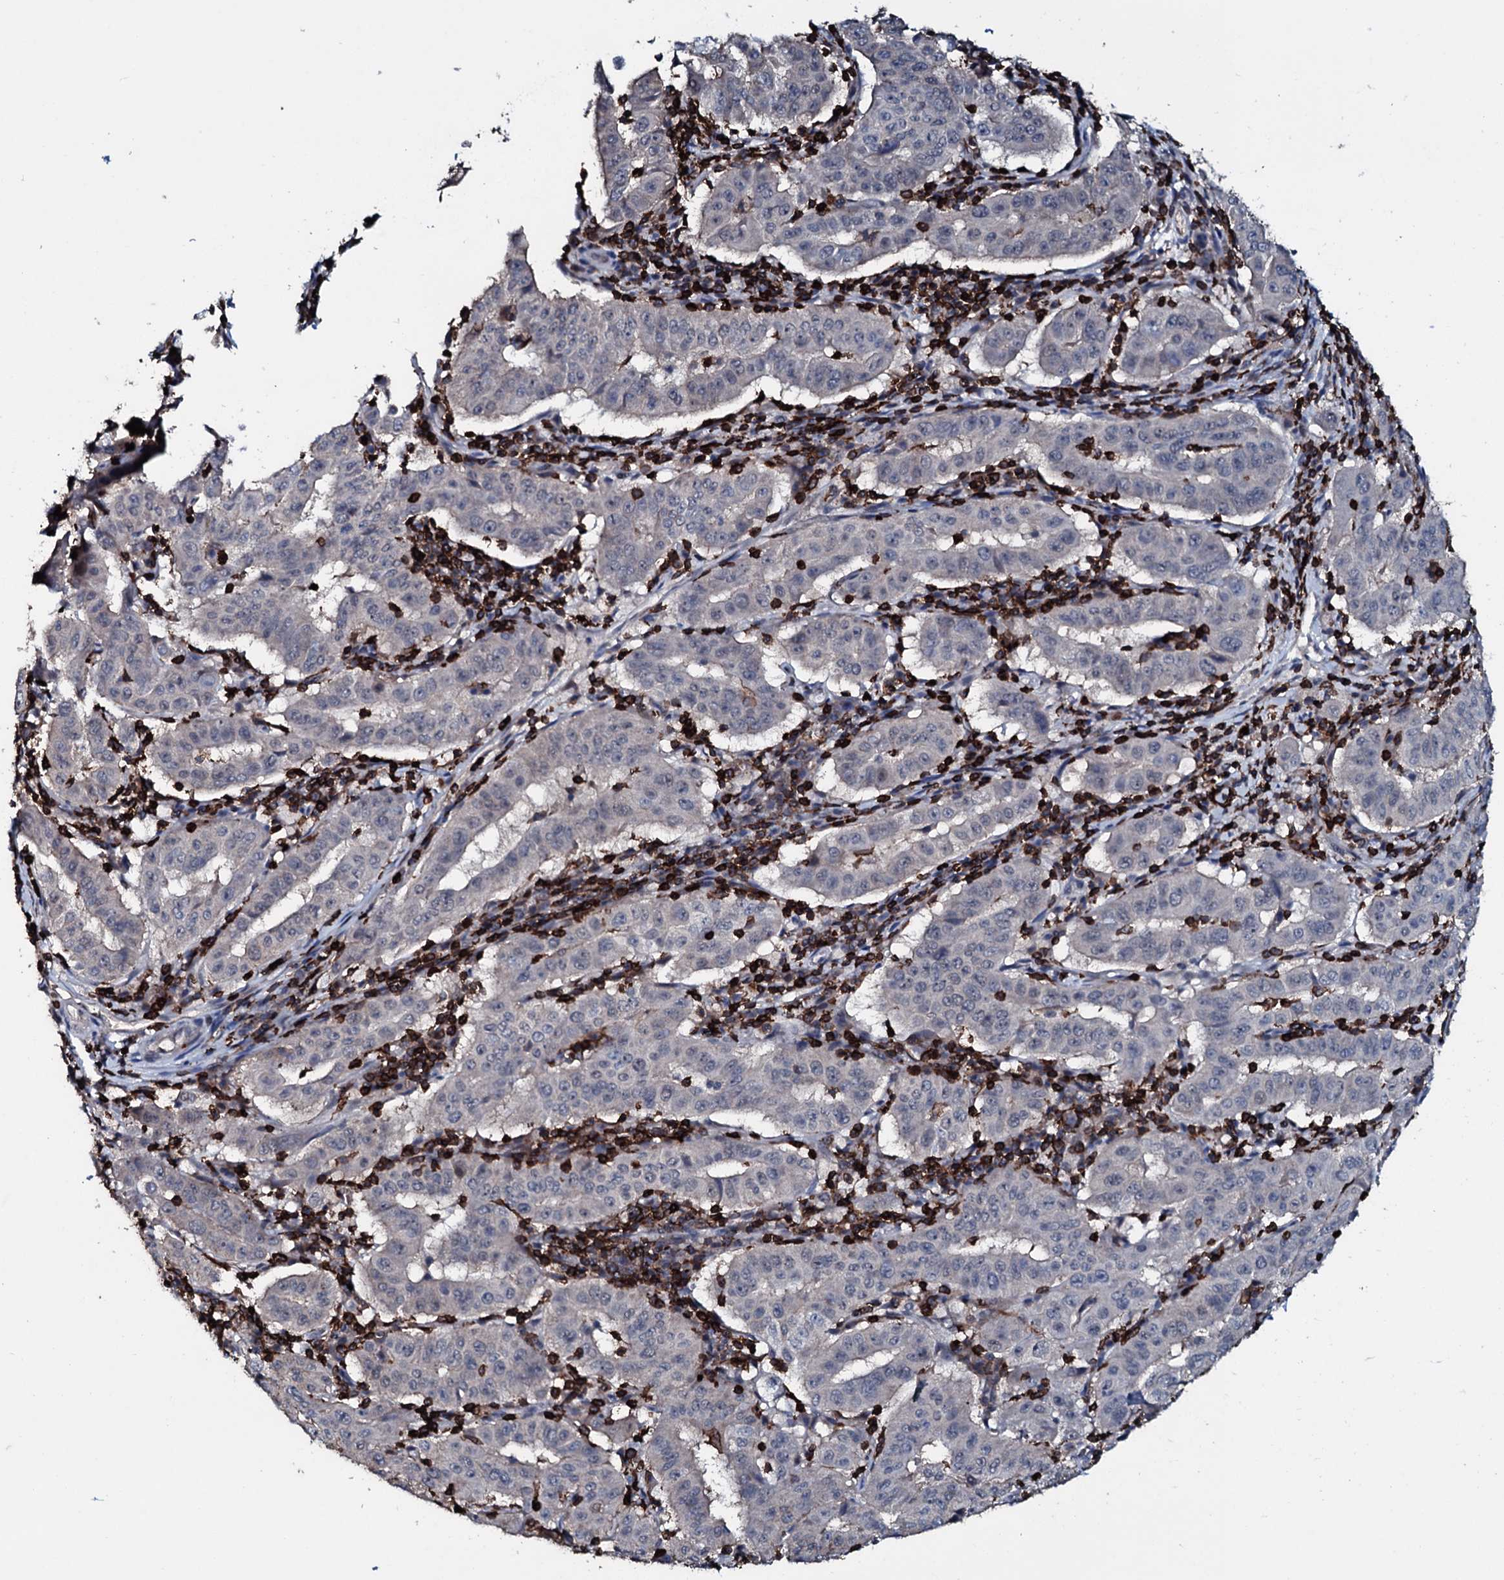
{"staining": {"intensity": "negative", "quantity": "none", "location": "none"}, "tissue": "pancreatic cancer", "cell_type": "Tumor cells", "image_type": "cancer", "snomed": [{"axis": "morphology", "description": "Adenocarcinoma, NOS"}, {"axis": "topography", "description": "Pancreas"}], "caption": "The immunohistochemistry histopathology image has no significant staining in tumor cells of pancreatic cancer tissue.", "gene": "OGFOD2", "patient": {"sex": "male", "age": 63}}